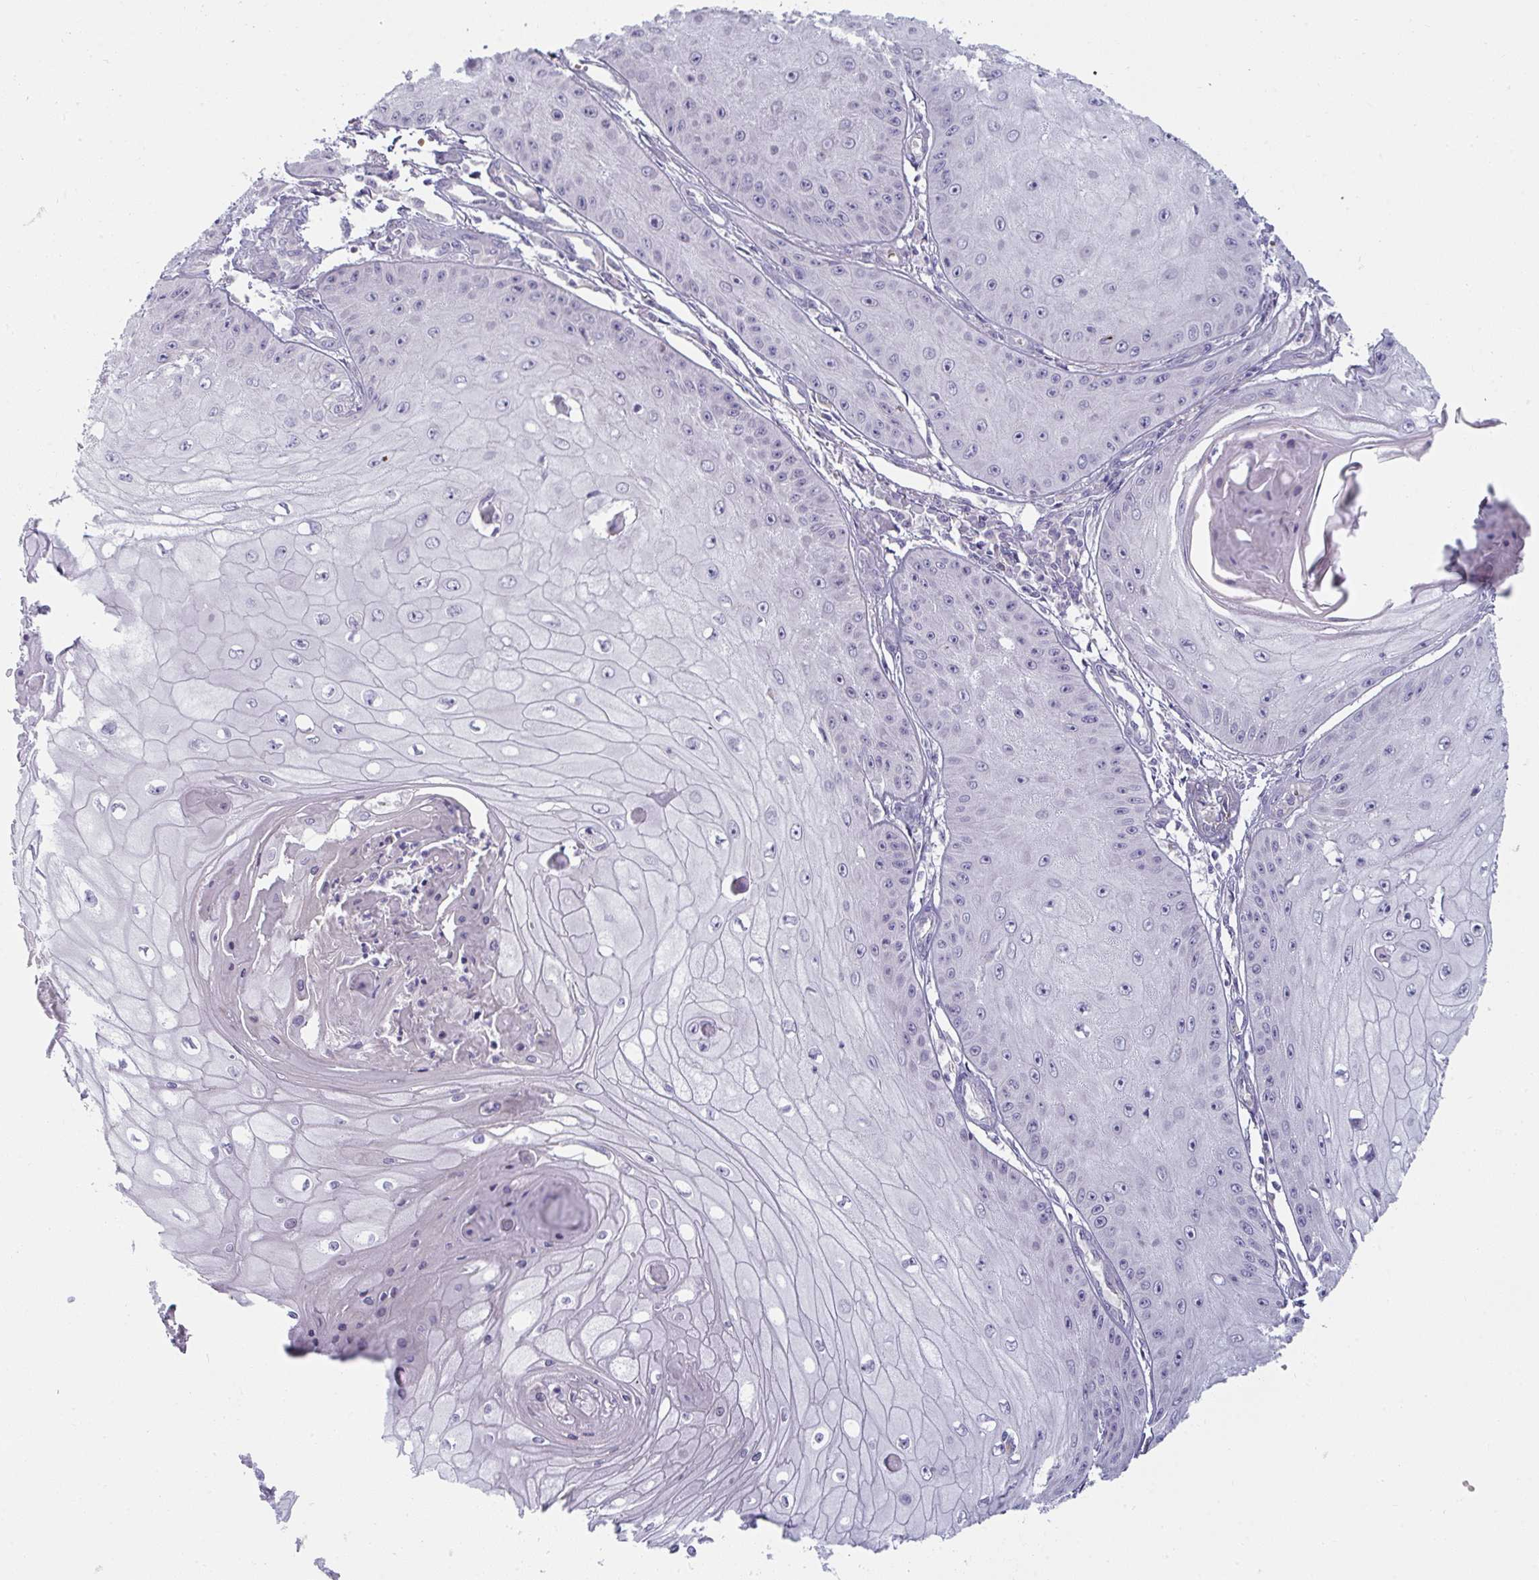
{"staining": {"intensity": "negative", "quantity": "none", "location": "none"}, "tissue": "skin cancer", "cell_type": "Tumor cells", "image_type": "cancer", "snomed": [{"axis": "morphology", "description": "Squamous cell carcinoma, NOS"}, {"axis": "topography", "description": "Skin"}], "caption": "IHC image of neoplastic tissue: human squamous cell carcinoma (skin) stained with DAB (3,3'-diaminobenzidine) reveals no significant protein expression in tumor cells.", "gene": "SHB", "patient": {"sex": "male", "age": 70}}